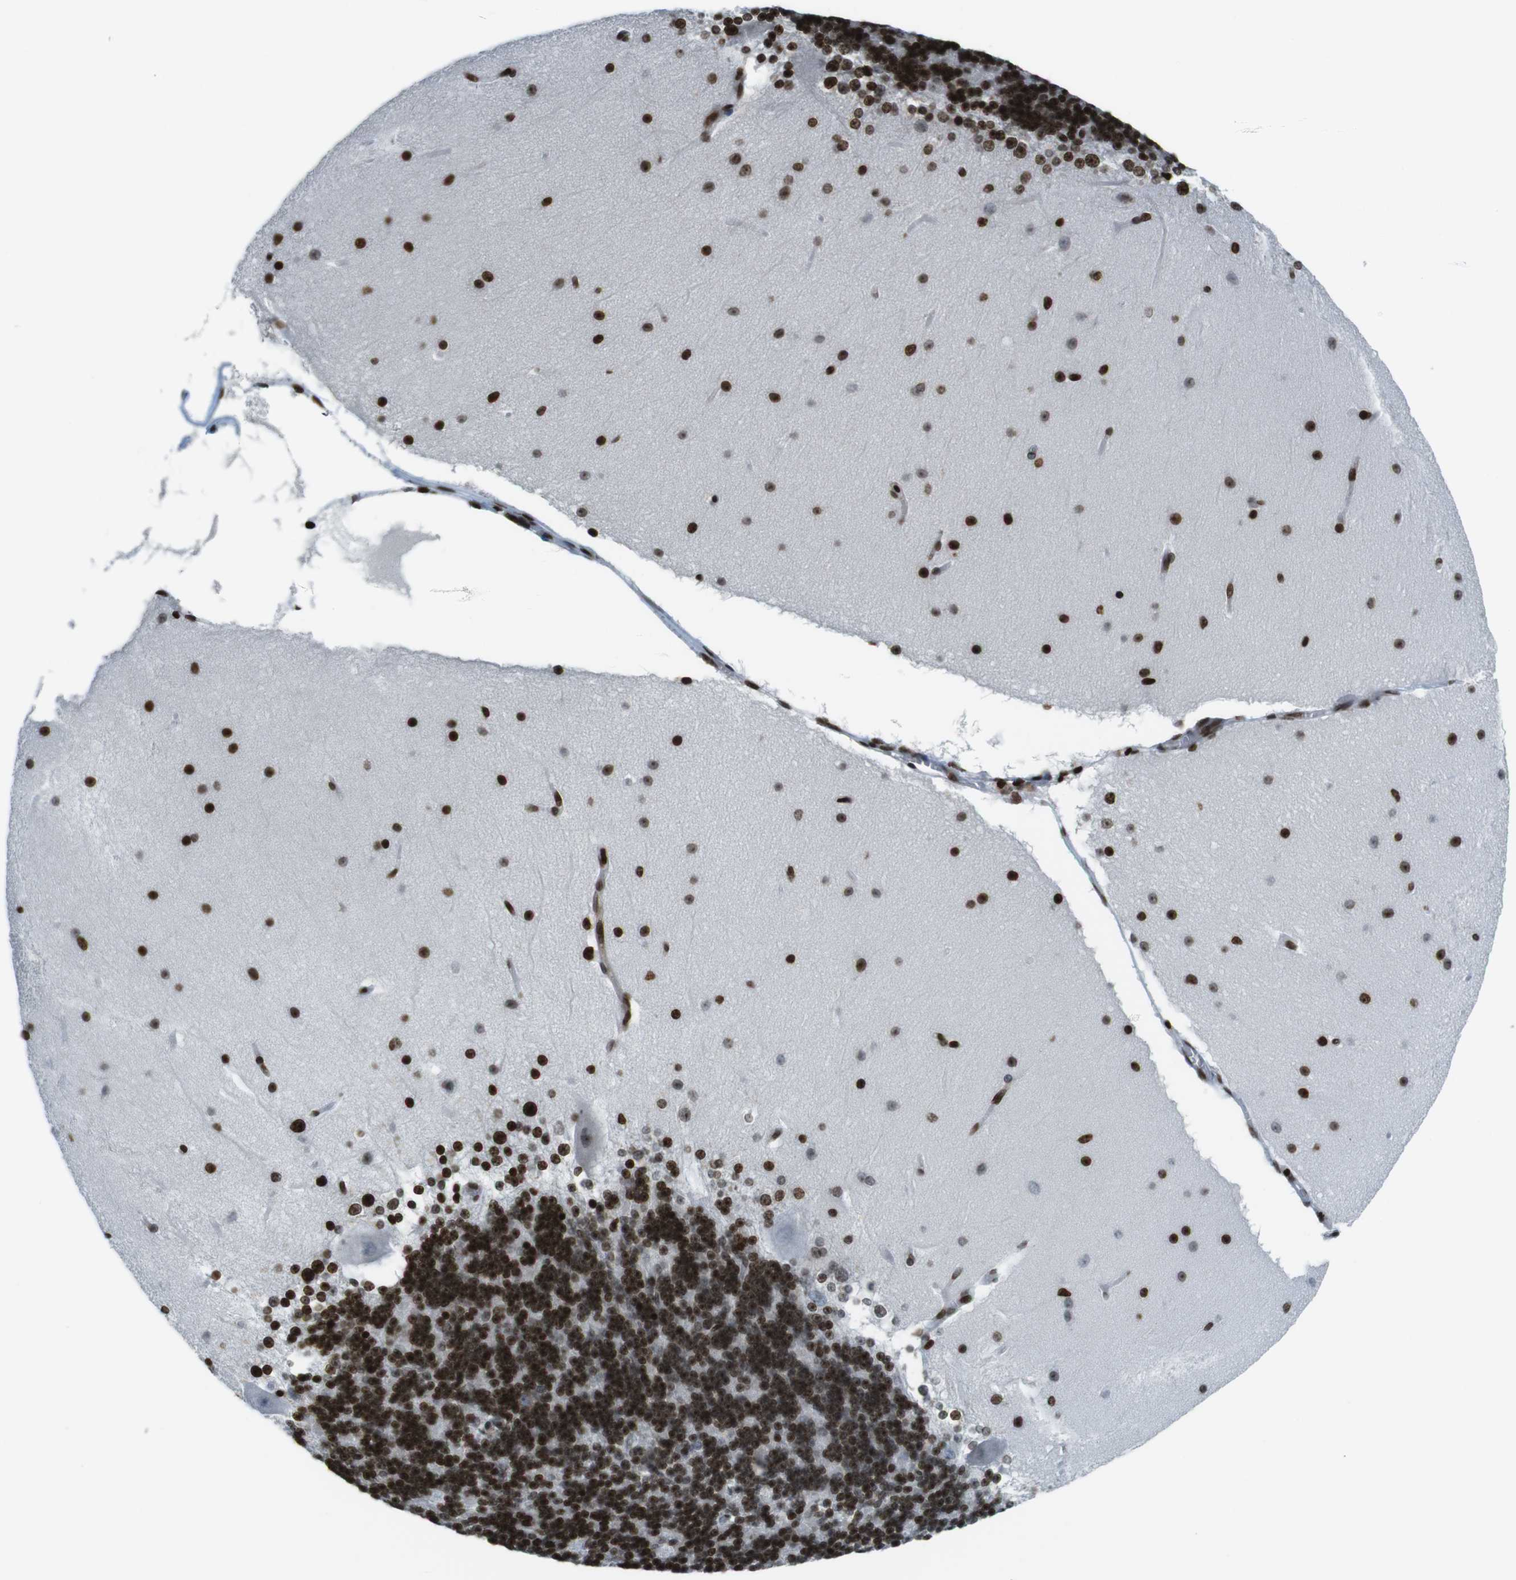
{"staining": {"intensity": "strong", "quantity": ">75%", "location": "nuclear"}, "tissue": "cerebellum", "cell_type": "Cells in granular layer", "image_type": "normal", "snomed": [{"axis": "morphology", "description": "Normal tissue, NOS"}, {"axis": "topography", "description": "Cerebellum"}], "caption": "A photomicrograph of cerebellum stained for a protein reveals strong nuclear brown staining in cells in granular layer. (DAB (3,3'-diaminobenzidine) IHC, brown staining for protein, blue staining for nuclei).", "gene": "H2AC8", "patient": {"sex": "female", "age": 19}}